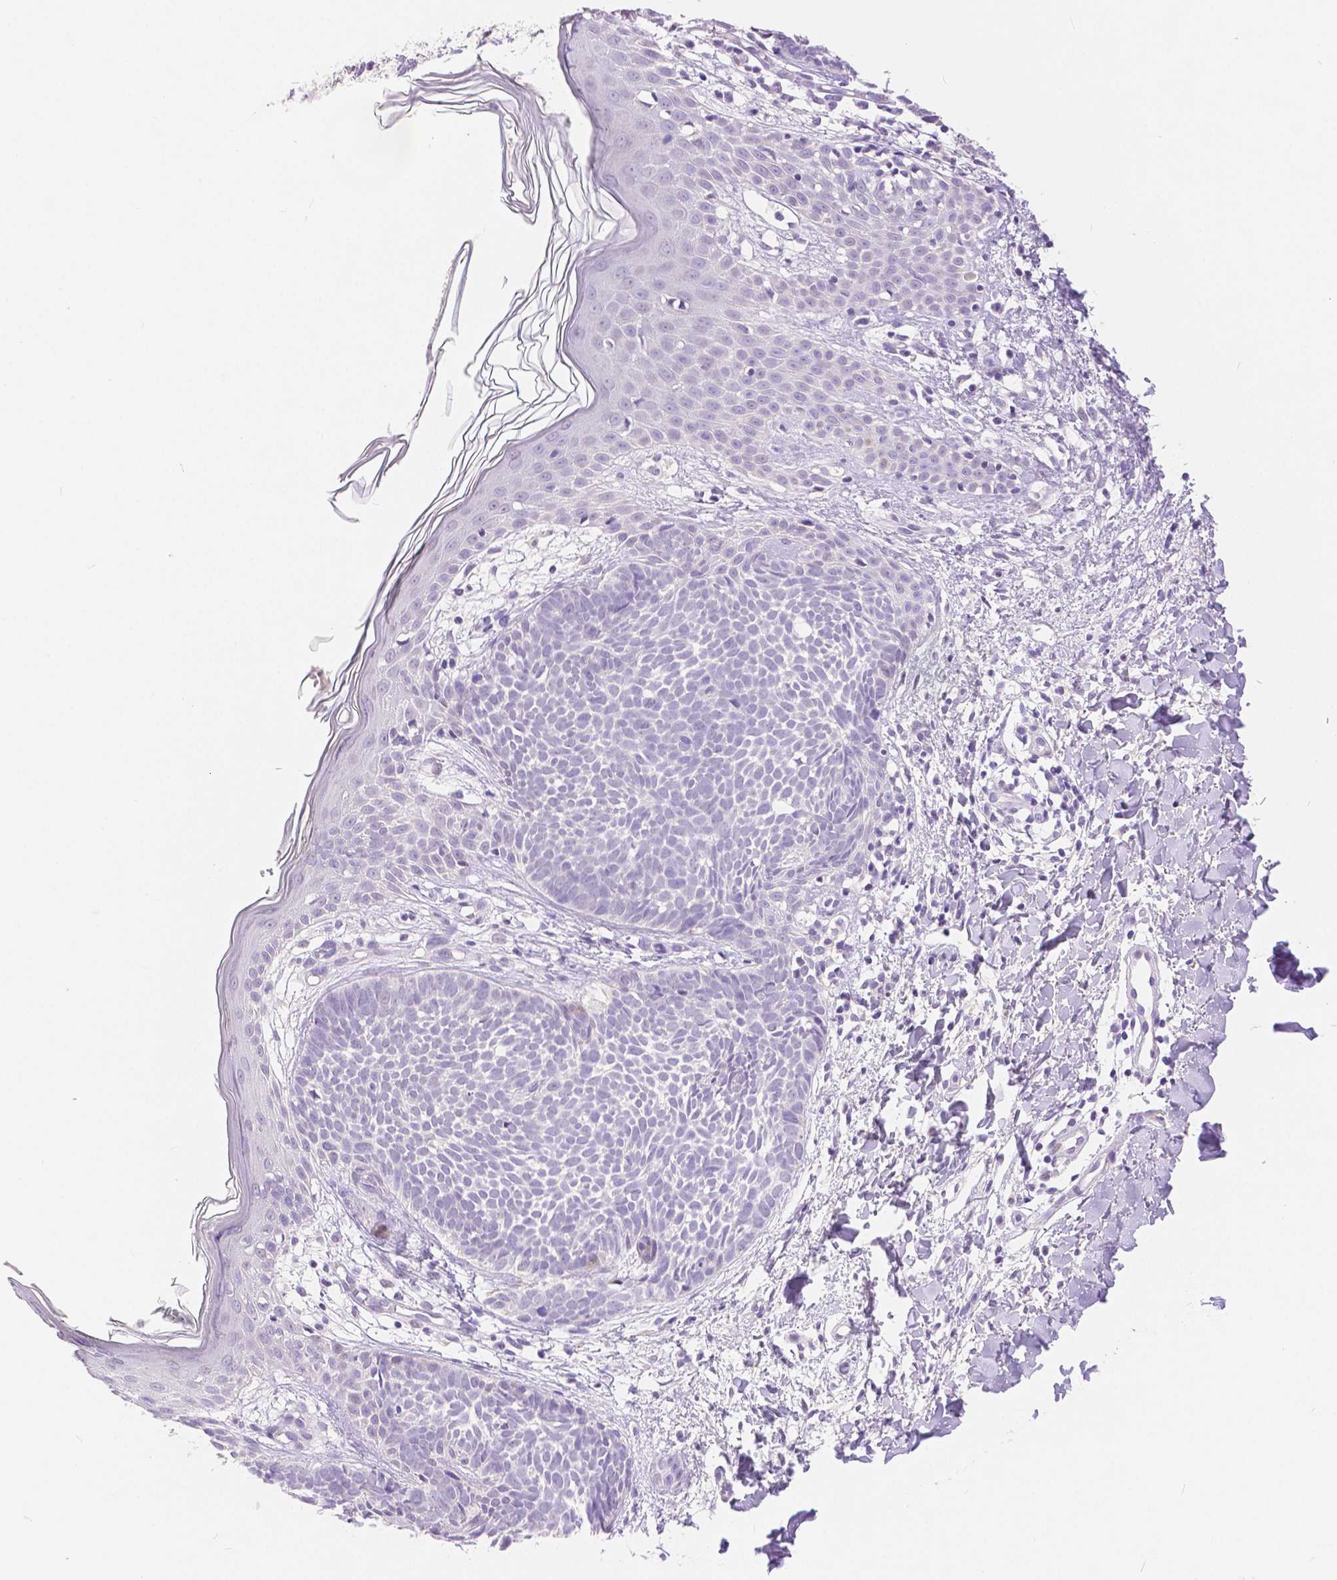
{"staining": {"intensity": "negative", "quantity": "none", "location": "none"}, "tissue": "skin cancer", "cell_type": "Tumor cells", "image_type": "cancer", "snomed": [{"axis": "morphology", "description": "Basal cell carcinoma"}, {"axis": "topography", "description": "Skin"}], "caption": "Immunohistochemistry of skin basal cell carcinoma shows no positivity in tumor cells. Brightfield microscopy of immunohistochemistry (IHC) stained with DAB (3,3'-diaminobenzidine) (brown) and hematoxylin (blue), captured at high magnification.", "gene": "HNF1B", "patient": {"sex": "female", "age": 51}}